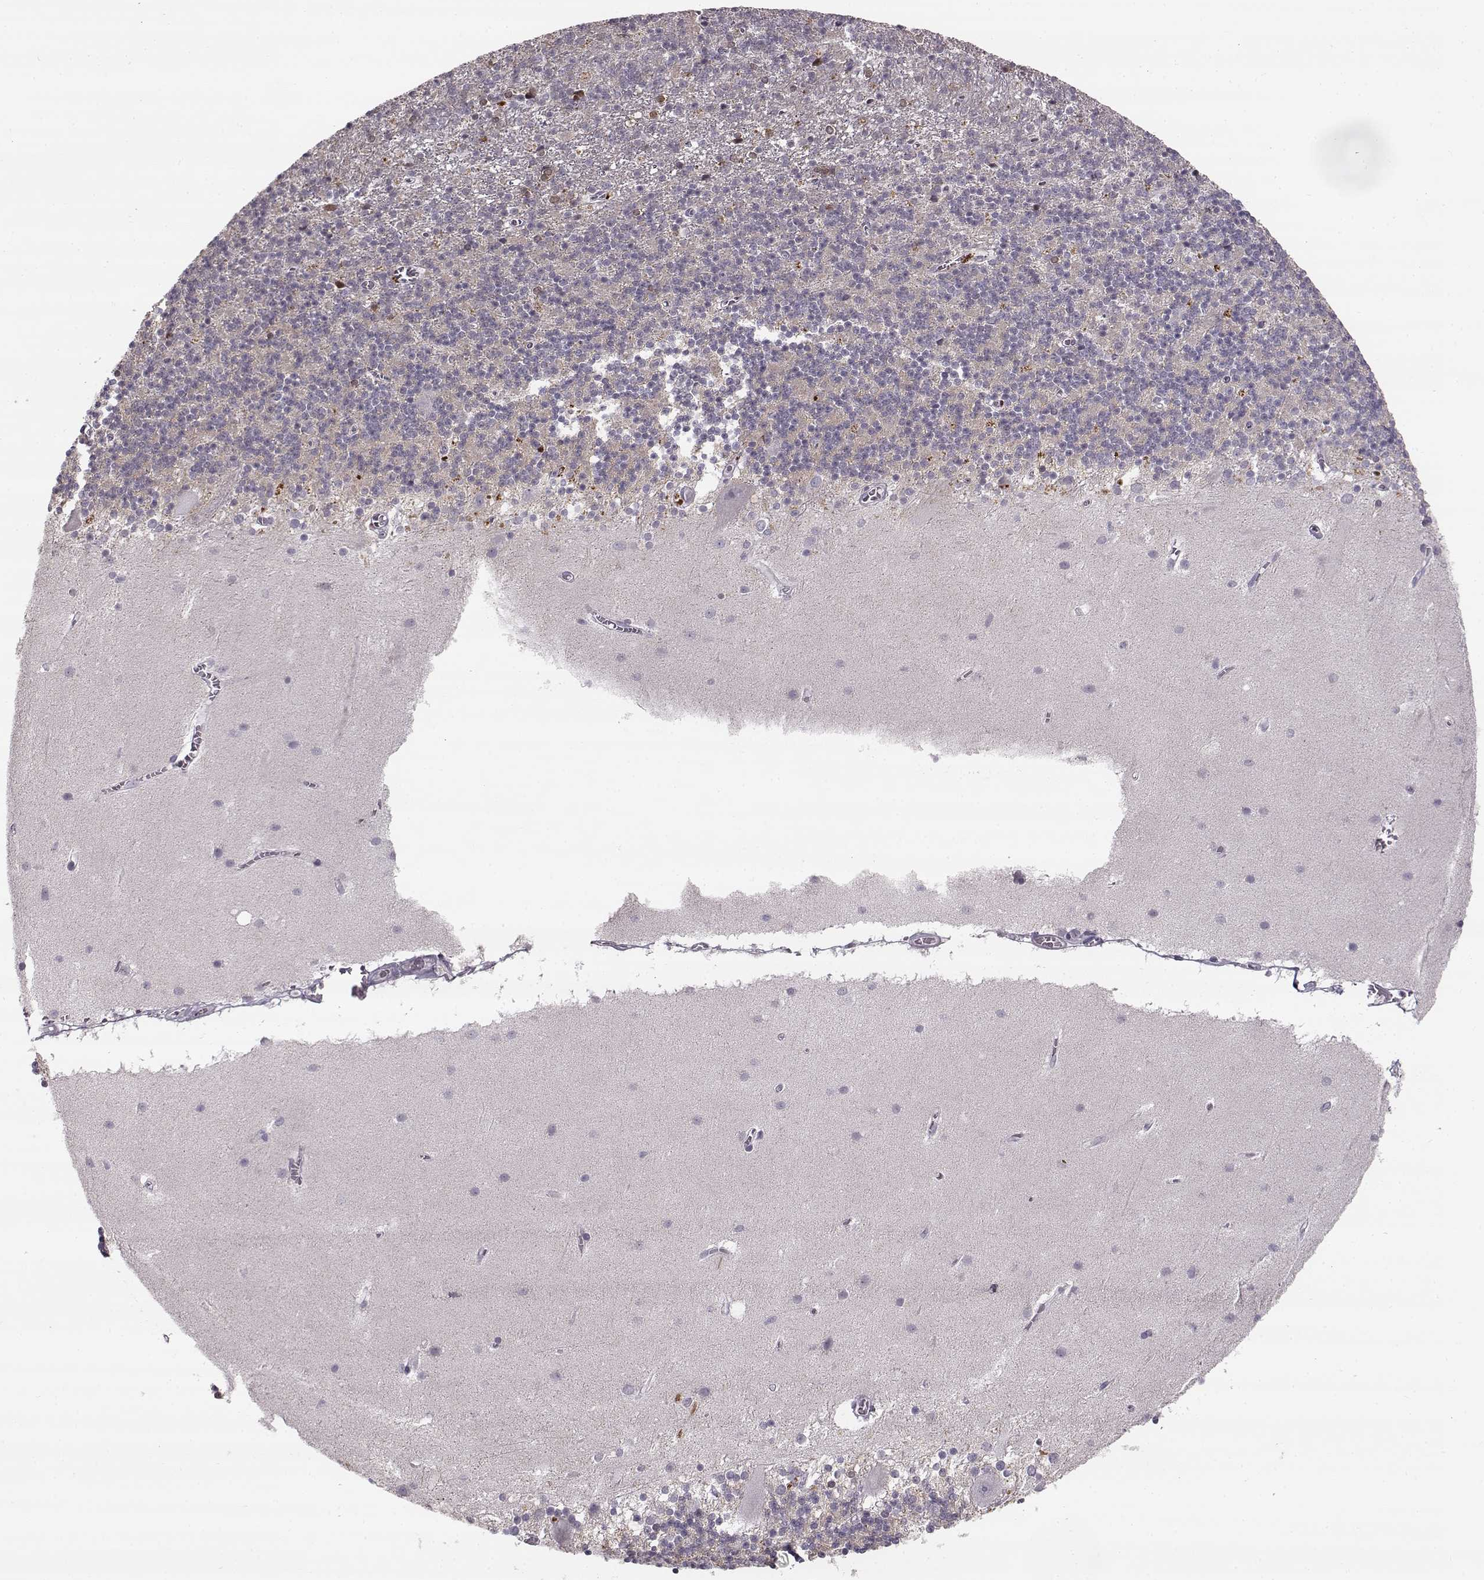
{"staining": {"intensity": "negative", "quantity": "none", "location": "none"}, "tissue": "cerebellum", "cell_type": "Cells in granular layer", "image_type": "normal", "snomed": [{"axis": "morphology", "description": "Normal tissue, NOS"}, {"axis": "topography", "description": "Cerebellum"}], "caption": "A histopathology image of human cerebellum is negative for staining in cells in granular layer. (DAB immunohistochemistry, high magnification).", "gene": "MAP6D1", "patient": {"sex": "male", "age": 70}}